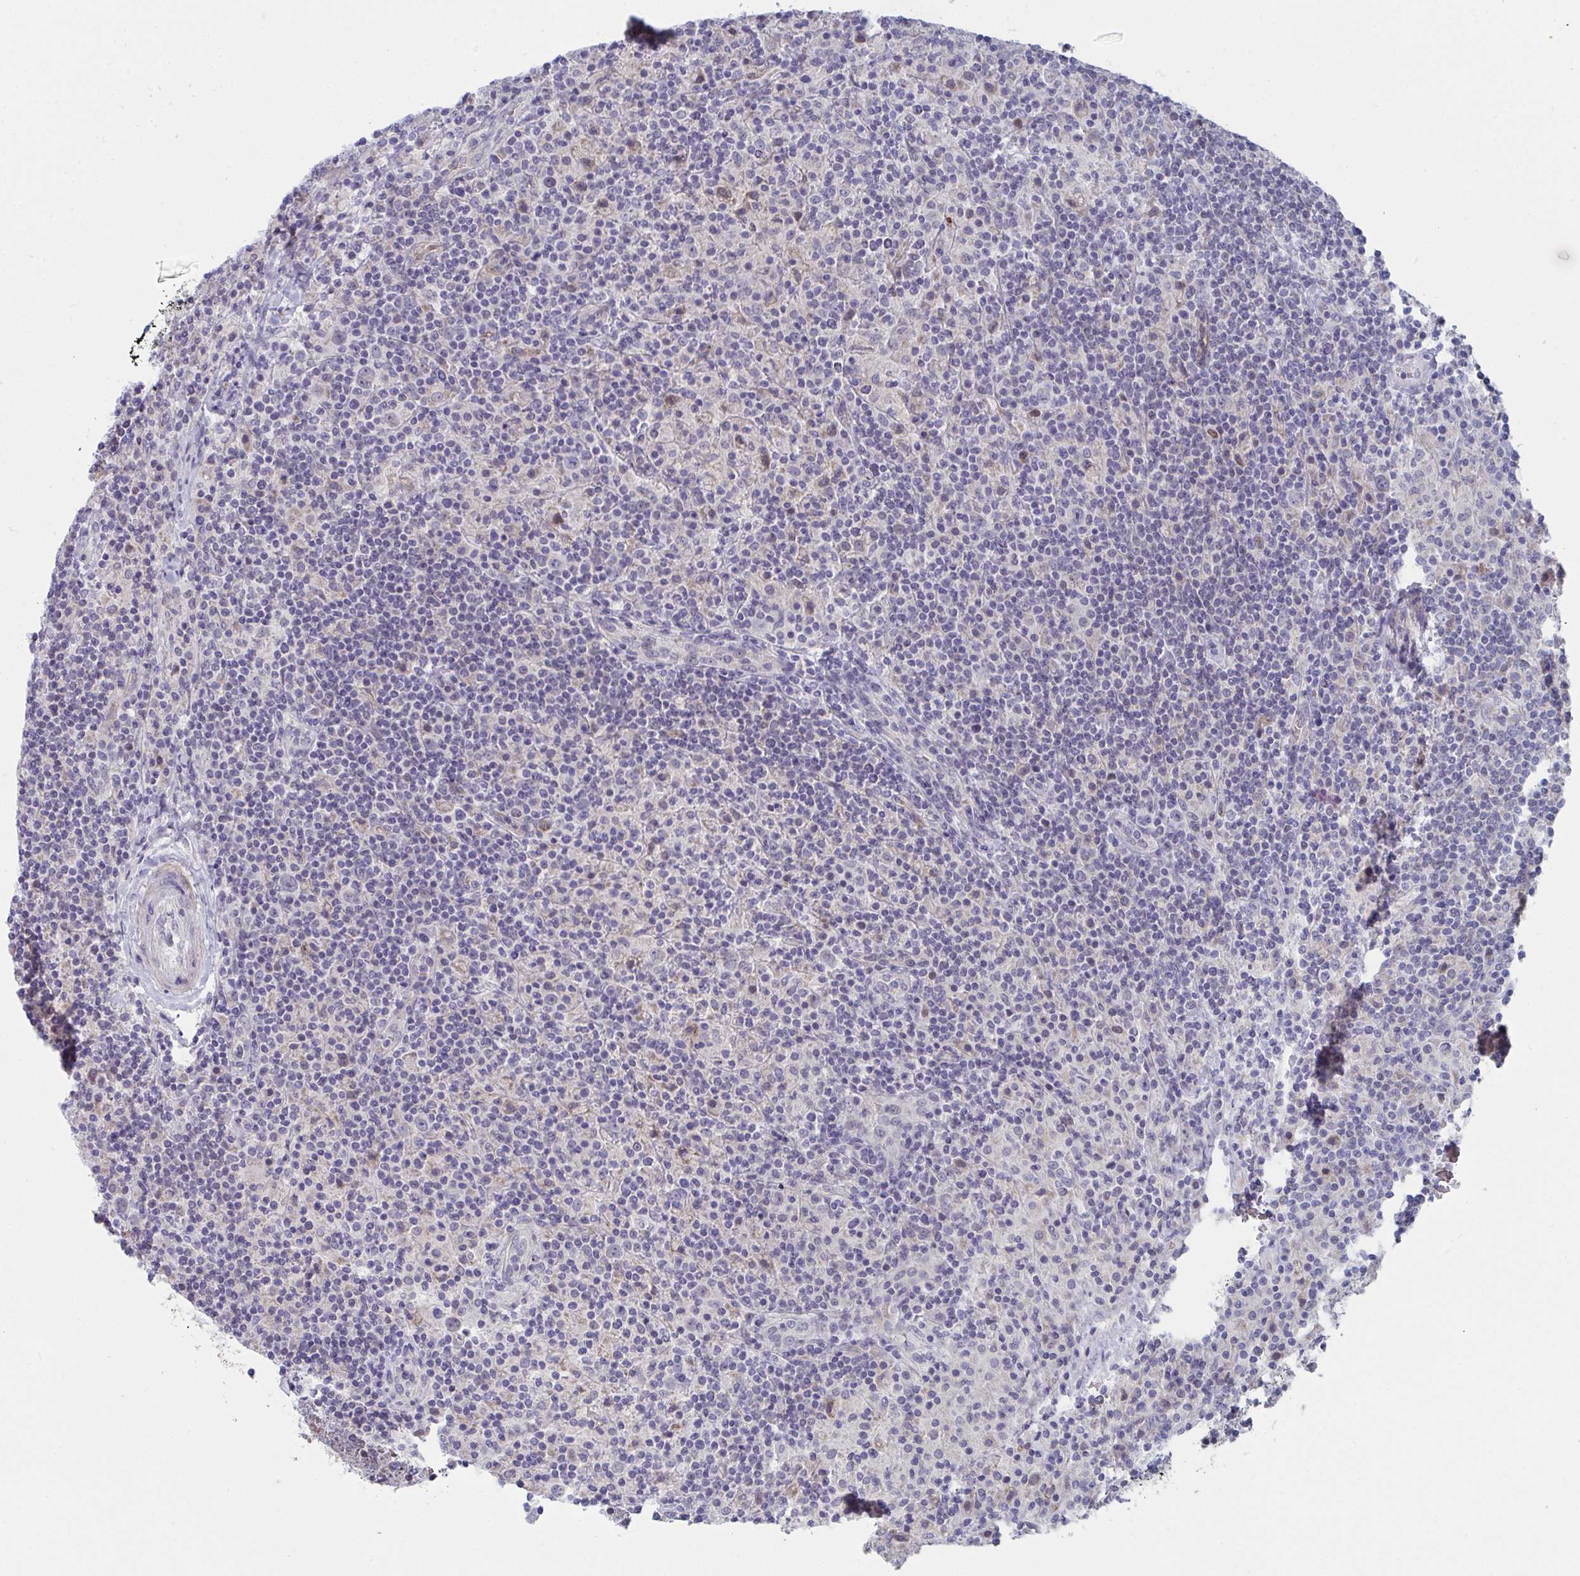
{"staining": {"intensity": "negative", "quantity": "none", "location": "none"}, "tissue": "lymphoma", "cell_type": "Tumor cells", "image_type": "cancer", "snomed": [{"axis": "morphology", "description": "Hodgkin's disease, NOS"}, {"axis": "topography", "description": "Lymph node"}], "caption": "Immunohistochemical staining of Hodgkin's disease shows no significant expression in tumor cells.", "gene": "VWDE", "patient": {"sex": "male", "age": 70}}